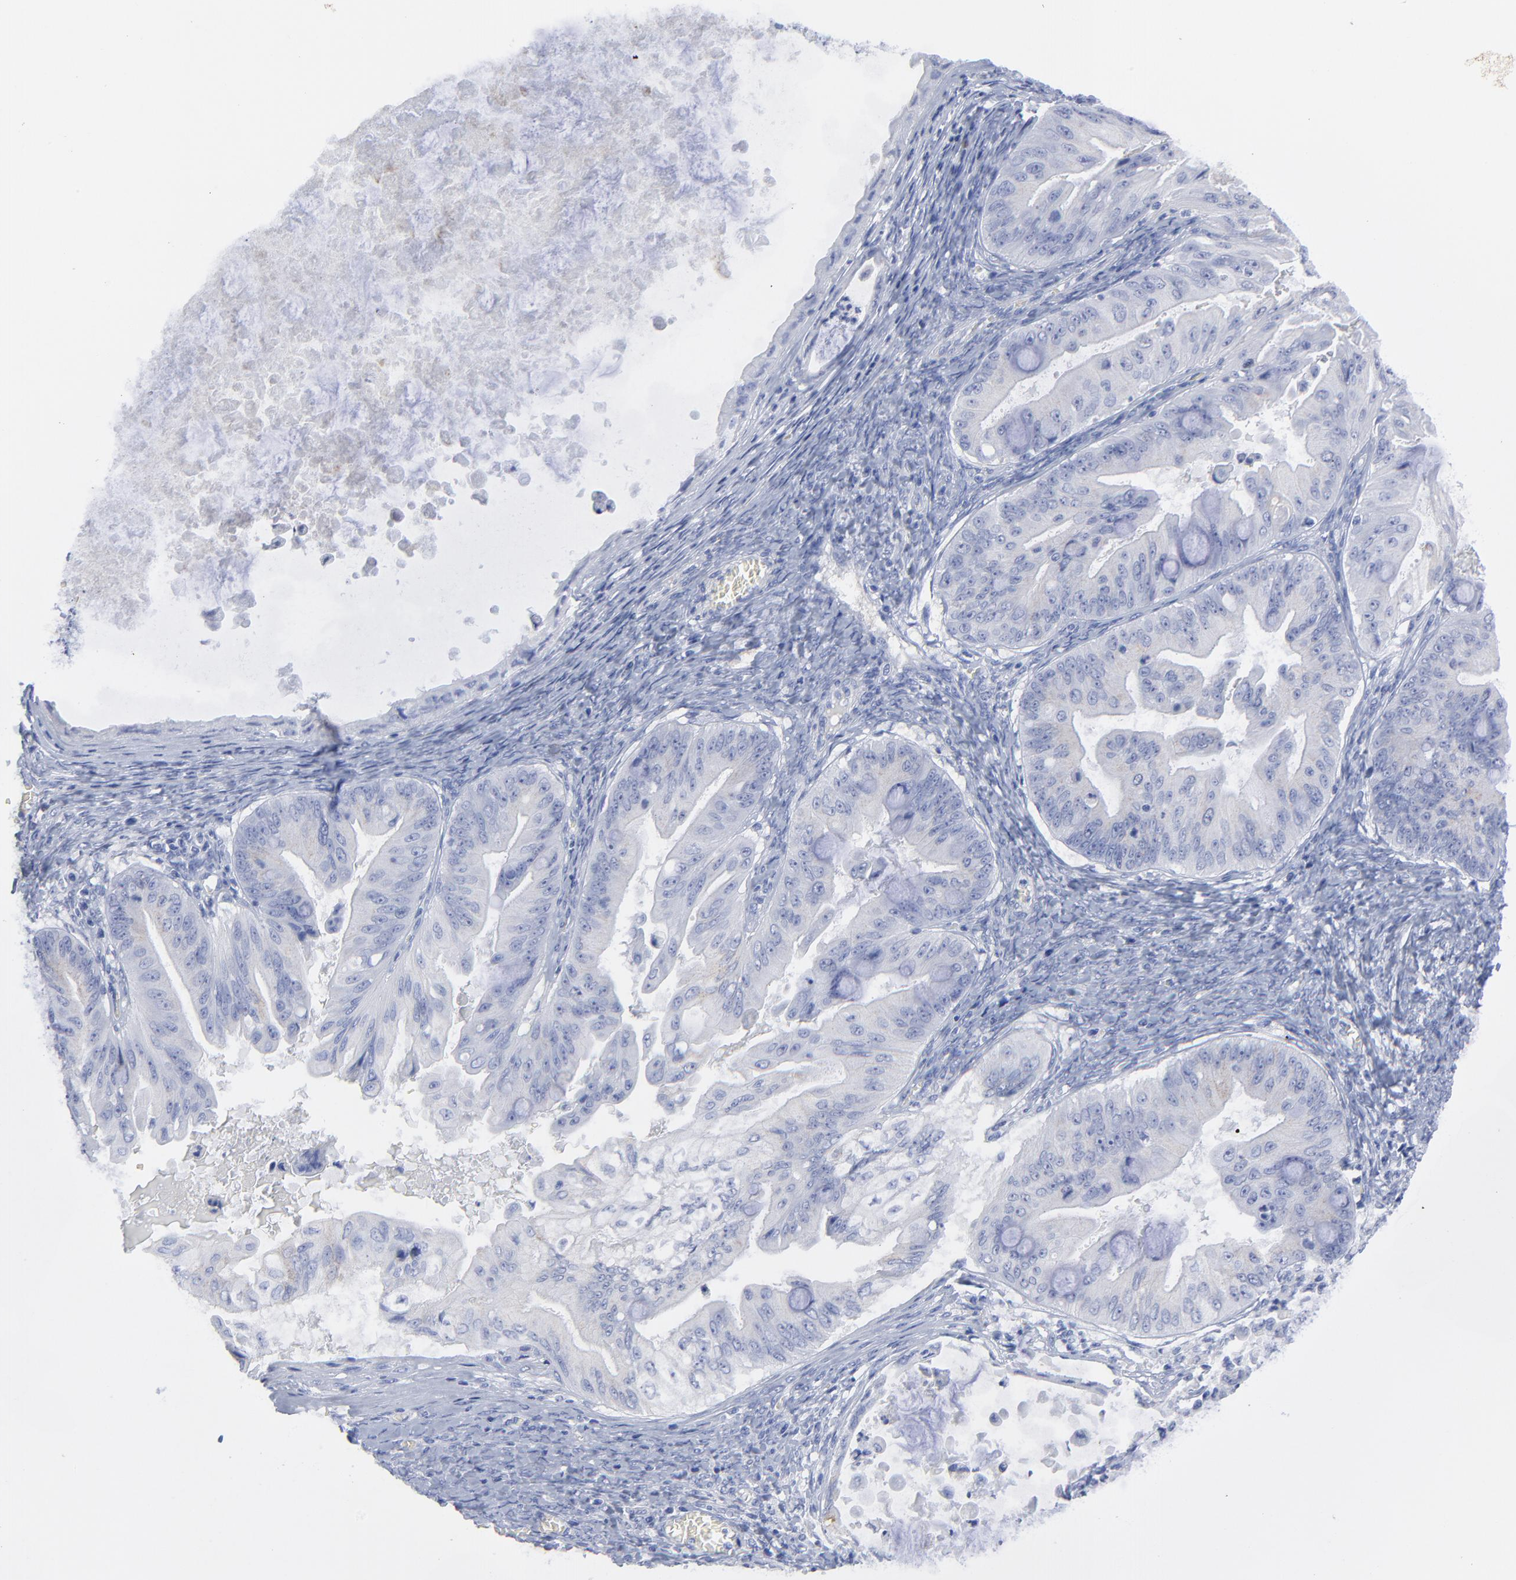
{"staining": {"intensity": "negative", "quantity": "none", "location": "none"}, "tissue": "ovarian cancer", "cell_type": "Tumor cells", "image_type": "cancer", "snomed": [{"axis": "morphology", "description": "Cystadenocarcinoma, mucinous, NOS"}, {"axis": "topography", "description": "Ovary"}], "caption": "This is an immunohistochemistry (IHC) photomicrograph of ovarian mucinous cystadenocarcinoma. There is no staining in tumor cells.", "gene": "CNTN3", "patient": {"sex": "female", "age": 37}}